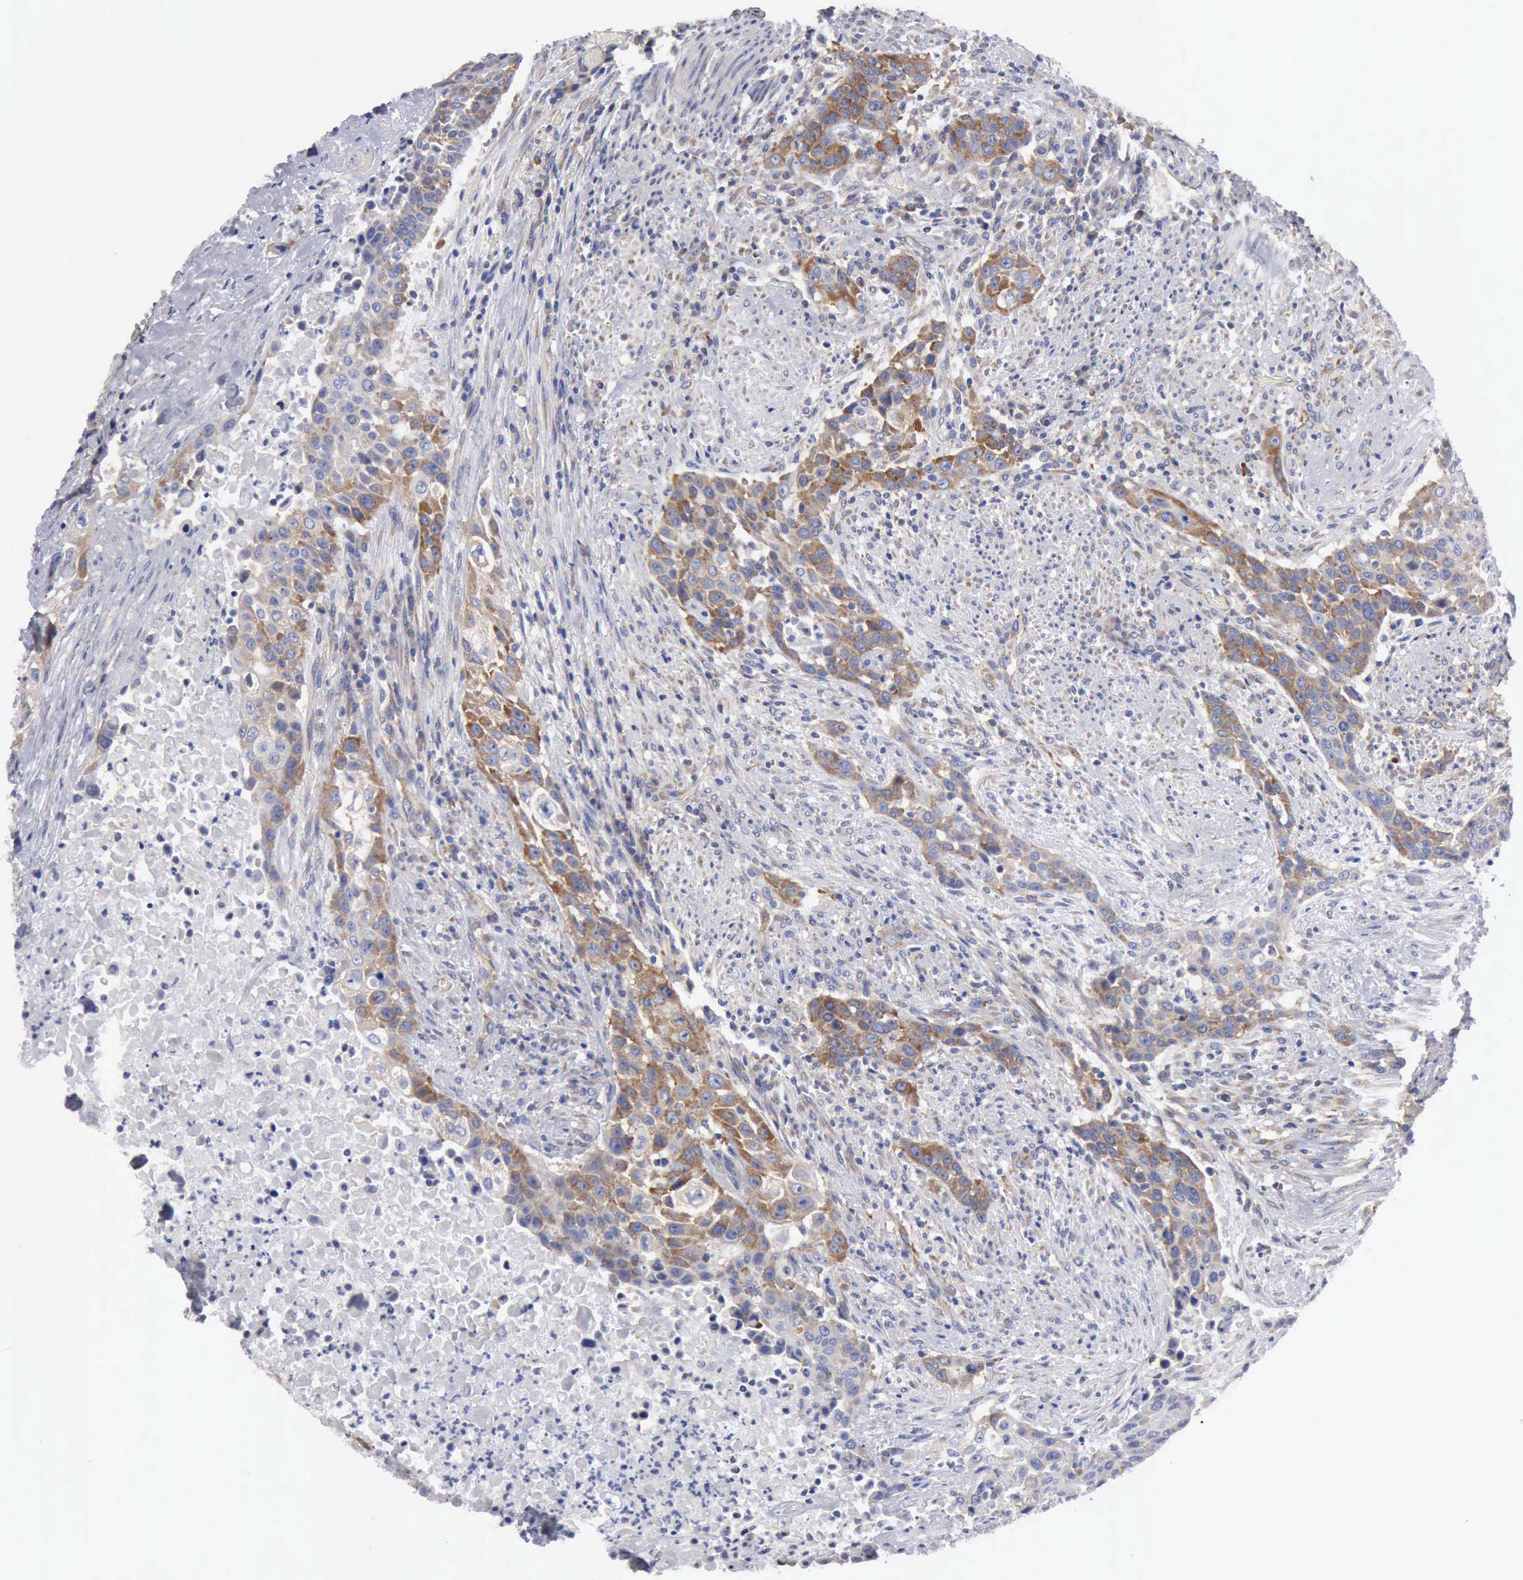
{"staining": {"intensity": "moderate", "quantity": ">75%", "location": "cytoplasmic/membranous"}, "tissue": "urothelial cancer", "cell_type": "Tumor cells", "image_type": "cancer", "snomed": [{"axis": "morphology", "description": "Urothelial carcinoma, High grade"}, {"axis": "topography", "description": "Urinary bladder"}], "caption": "Urothelial carcinoma (high-grade) was stained to show a protein in brown. There is medium levels of moderate cytoplasmic/membranous positivity in approximately >75% of tumor cells.", "gene": "TXLNG", "patient": {"sex": "male", "age": 74}}